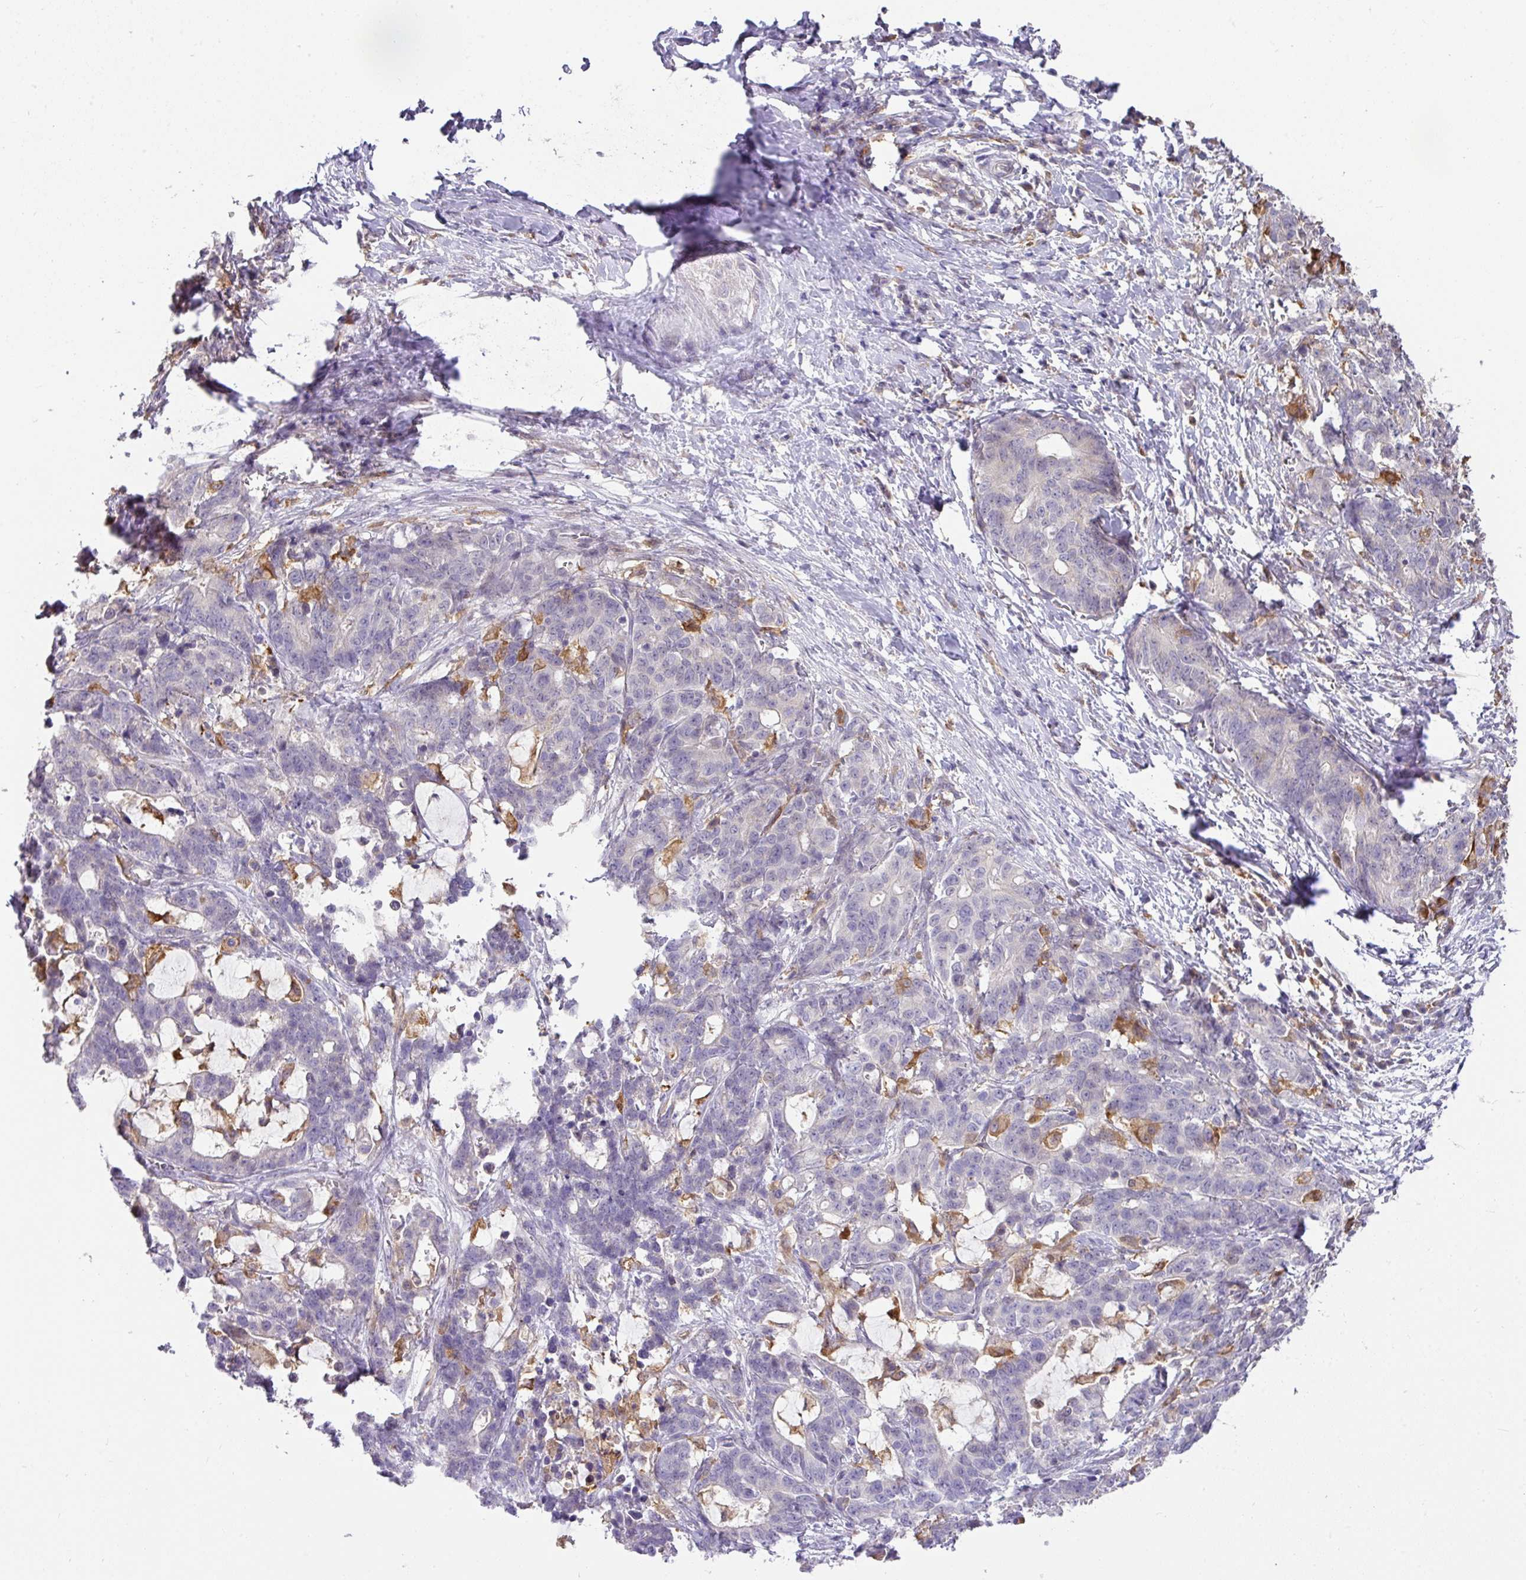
{"staining": {"intensity": "moderate", "quantity": "<25%", "location": "cytoplasmic/membranous"}, "tissue": "stomach cancer", "cell_type": "Tumor cells", "image_type": "cancer", "snomed": [{"axis": "morphology", "description": "Normal tissue, NOS"}, {"axis": "morphology", "description": "Adenocarcinoma, NOS"}, {"axis": "topography", "description": "Stomach"}], "caption": "DAB immunohistochemical staining of human stomach cancer demonstrates moderate cytoplasmic/membranous protein expression in about <25% of tumor cells. (DAB (3,3'-diaminobenzidine) = brown stain, brightfield microscopy at high magnification).", "gene": "GCNT7", "patient": {"sex": "female", "age": 64}}